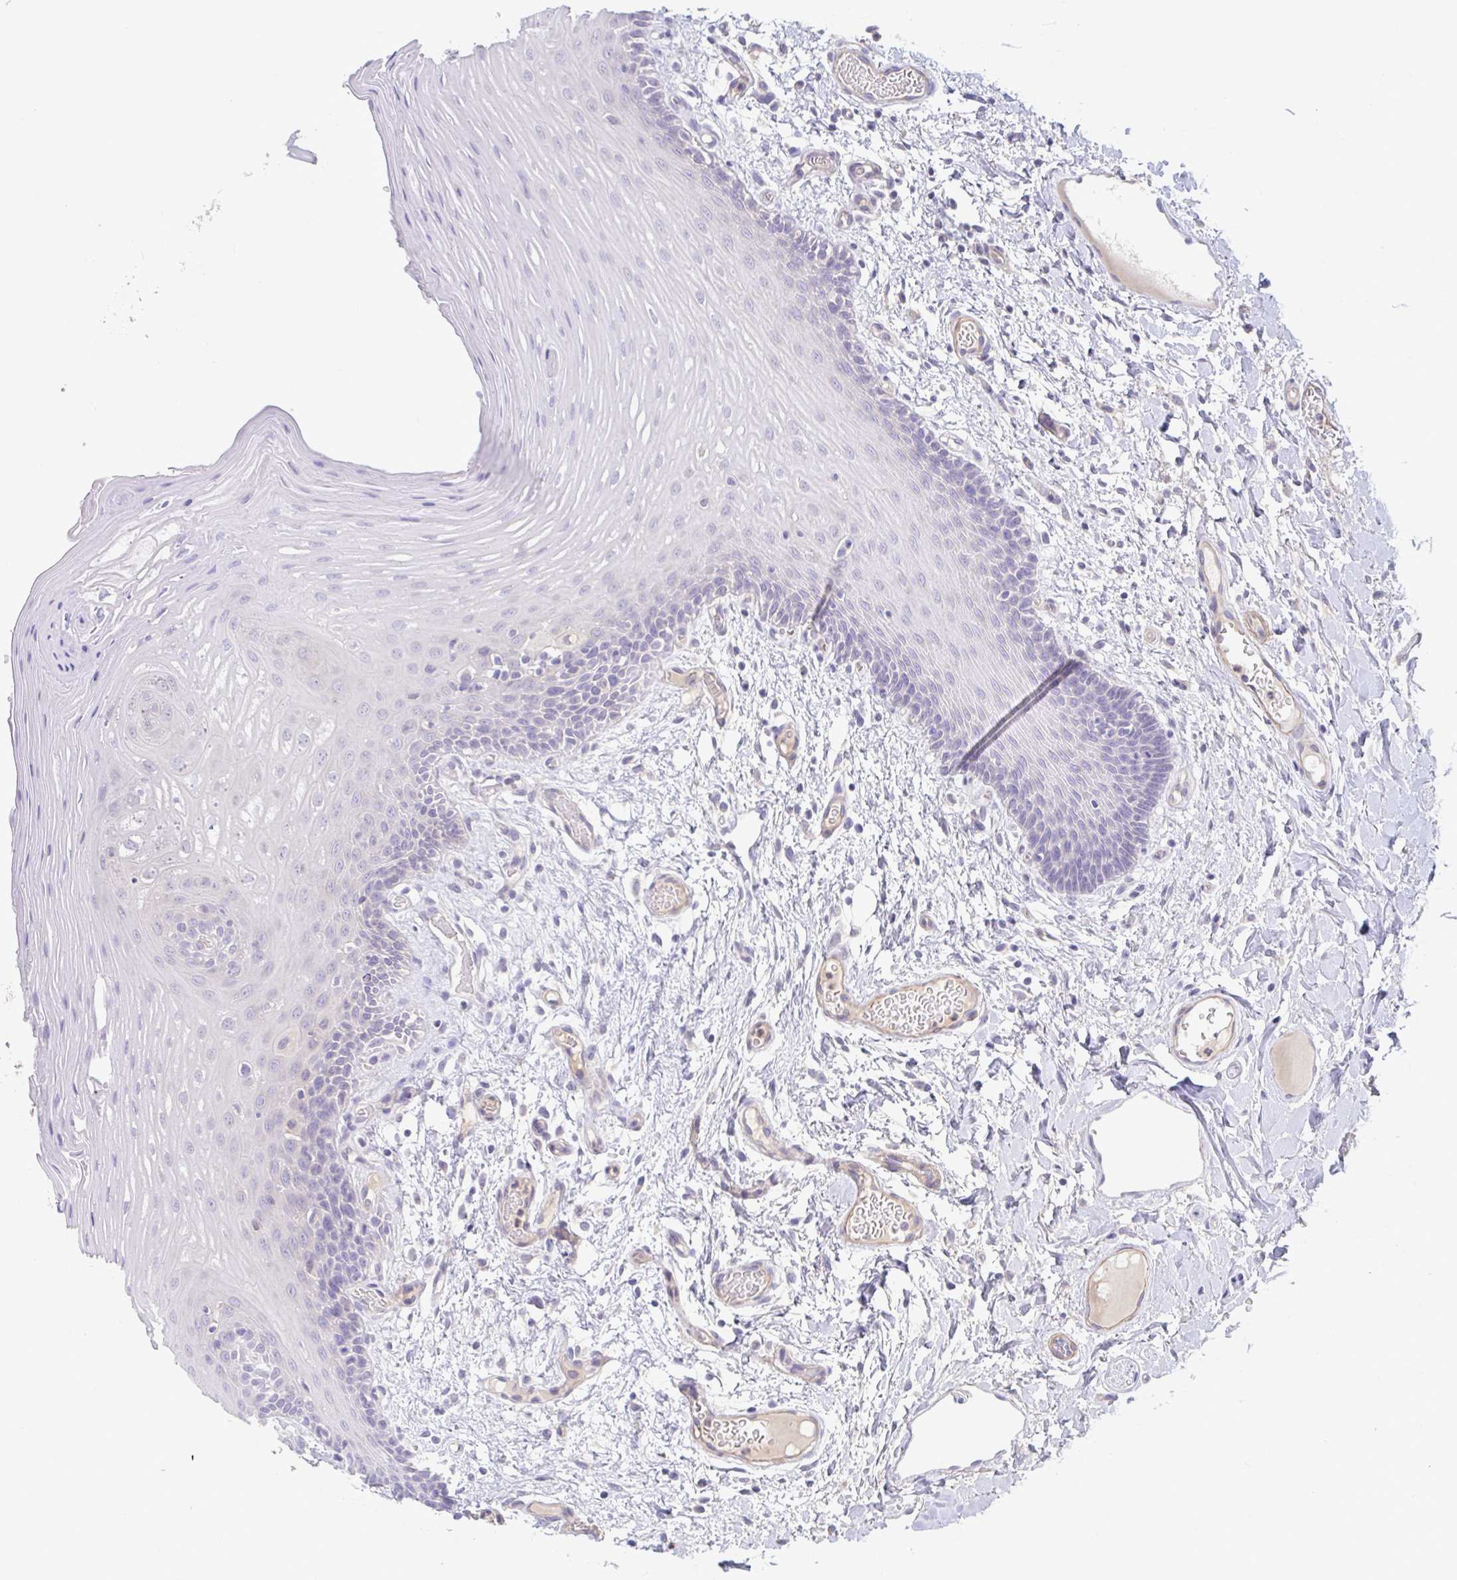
{"staining": {"intensity": "negative", "quantity": "none", "location": "none"}, "tissue": "oral mucosa", "cell_type": "Squamous epithelial cells", "image_type": "normal", "snomed": [{"axis": "morphology", "description": "Normal tissue, NOS"}, {"axis": "topography", "description": "Oral tissue"}, {"axis": "topography", "description": "Tounge, NOS"}], "caption": "A photomicrograph of oral mucosa stained for a protein displays no brown staining in squamous epithelial cells. (Immunohistochemistry, brightfield microscopy, high magnification).", "gene": "PYGM", "patient": {"sex": "female", "age": 60}}